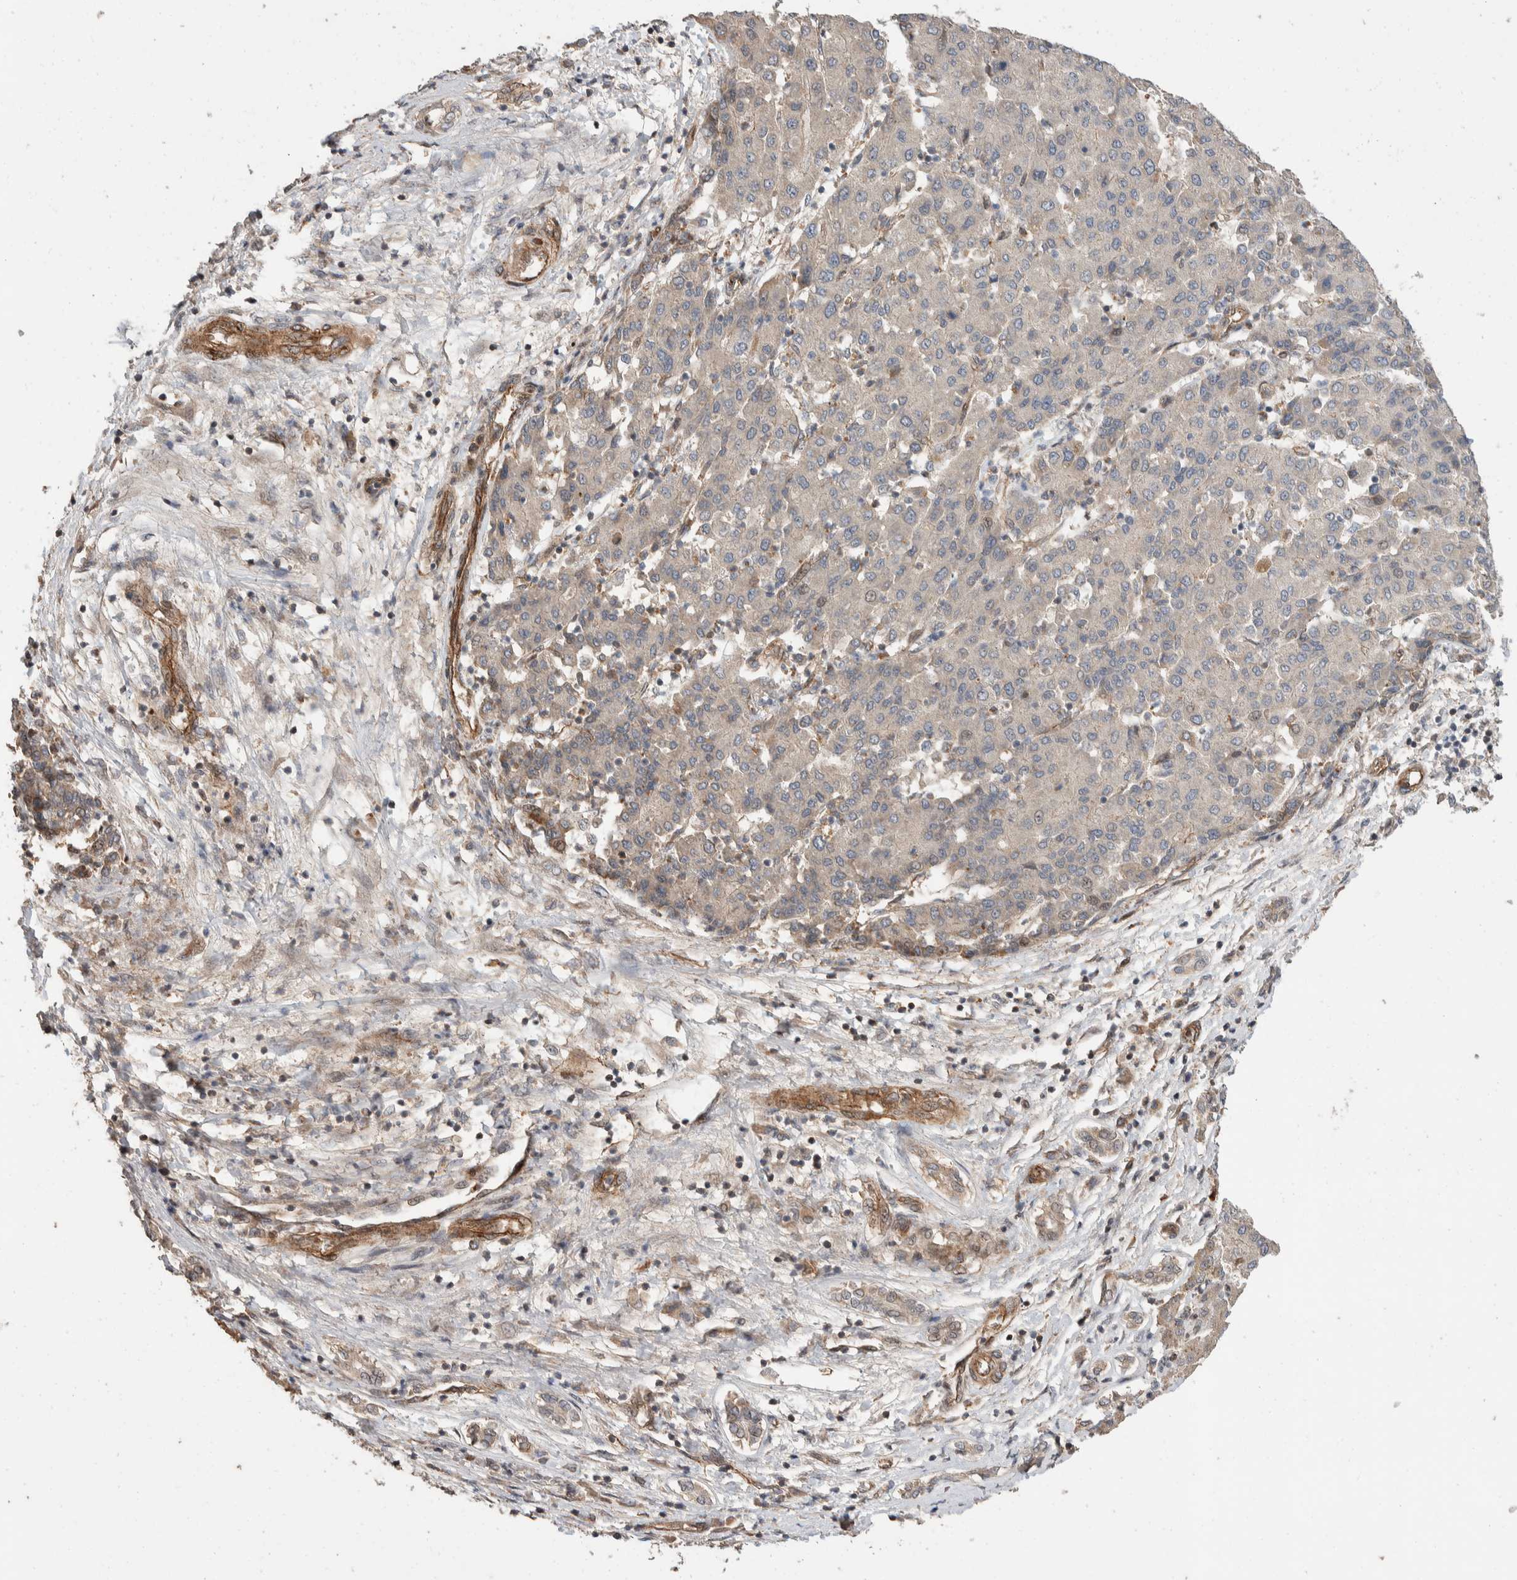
{"staining": {"intensity": "weak", "quantity": "25%-75%", "location": "cytoplasmic/membranous"}, "tissue": "liver cancer", "cell_type": "Tumor cells", "image_type": "cancer", "snomed": [{"axis": "morphology", "description": "Carcinoma, Hepatocellular, NOS"}, {"axis": "topography", "description": "Liver"}], "caption": "Protein analysis of liver cancer tissue displays weak cytoplasmic/membranous staining in approximately 25%-75% of tumor cells.", "gene": "ERC1", "patient": {"sex": "male", "age": 65}}